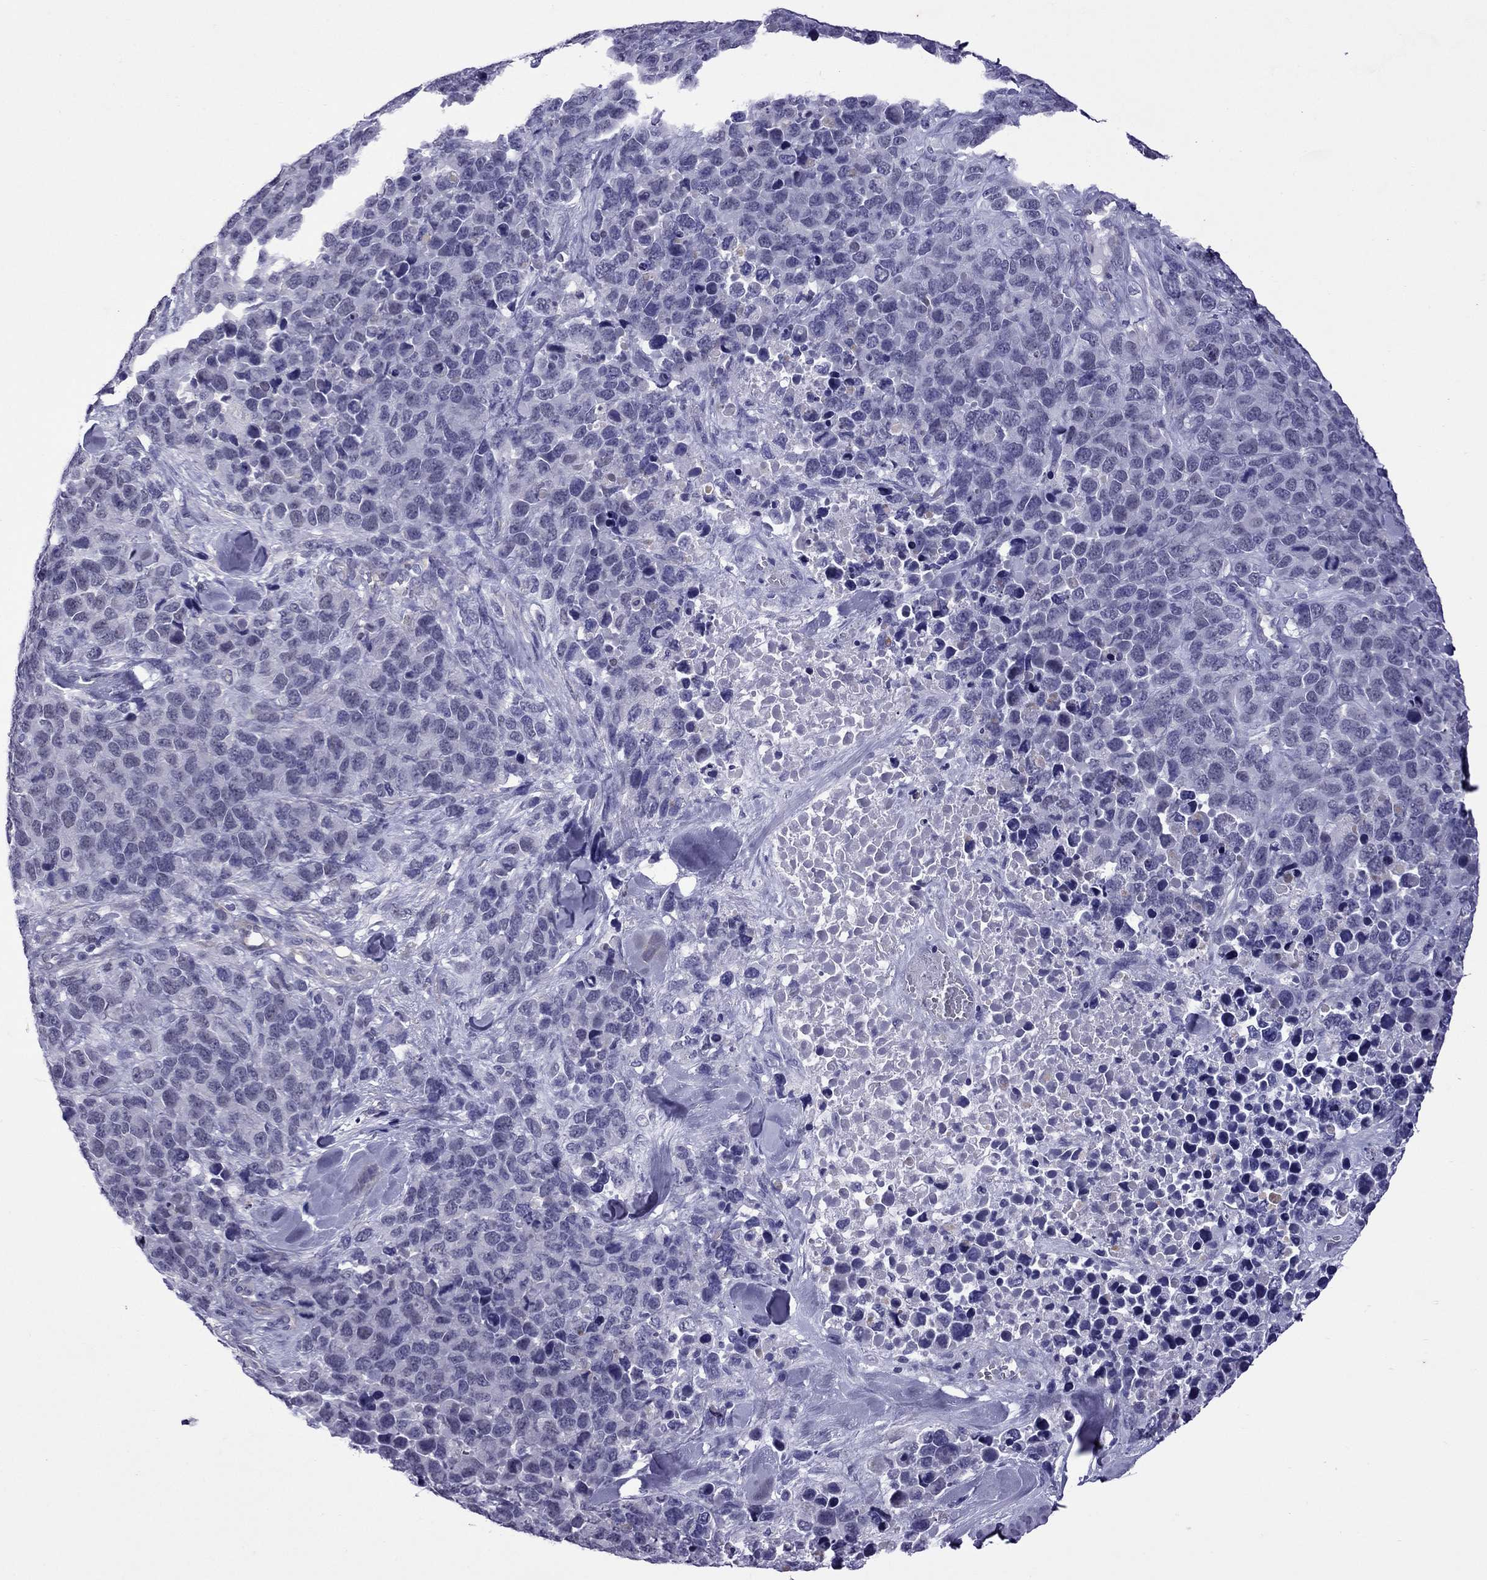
{"staining": {"intensity": "negative", "quantity": "none", "location": "none"}, "tissue": "melanoma", "cell_type": "Tumor cells", "image_type": "cancer", "snomed": [{"axis": "morphology", "description": "Malignant melanoma, Metastatic site"}, {"axis": "topography", "description": "Skin"}], "caption": "There is no significant staining in tumor cells of malignant melanoma (metastatic site). (DAB (3,3'-diaminobenzidine) IHC, high magnification).", "gene": "CHRNA5", "patient": {"sex": "male", "age": 84}}